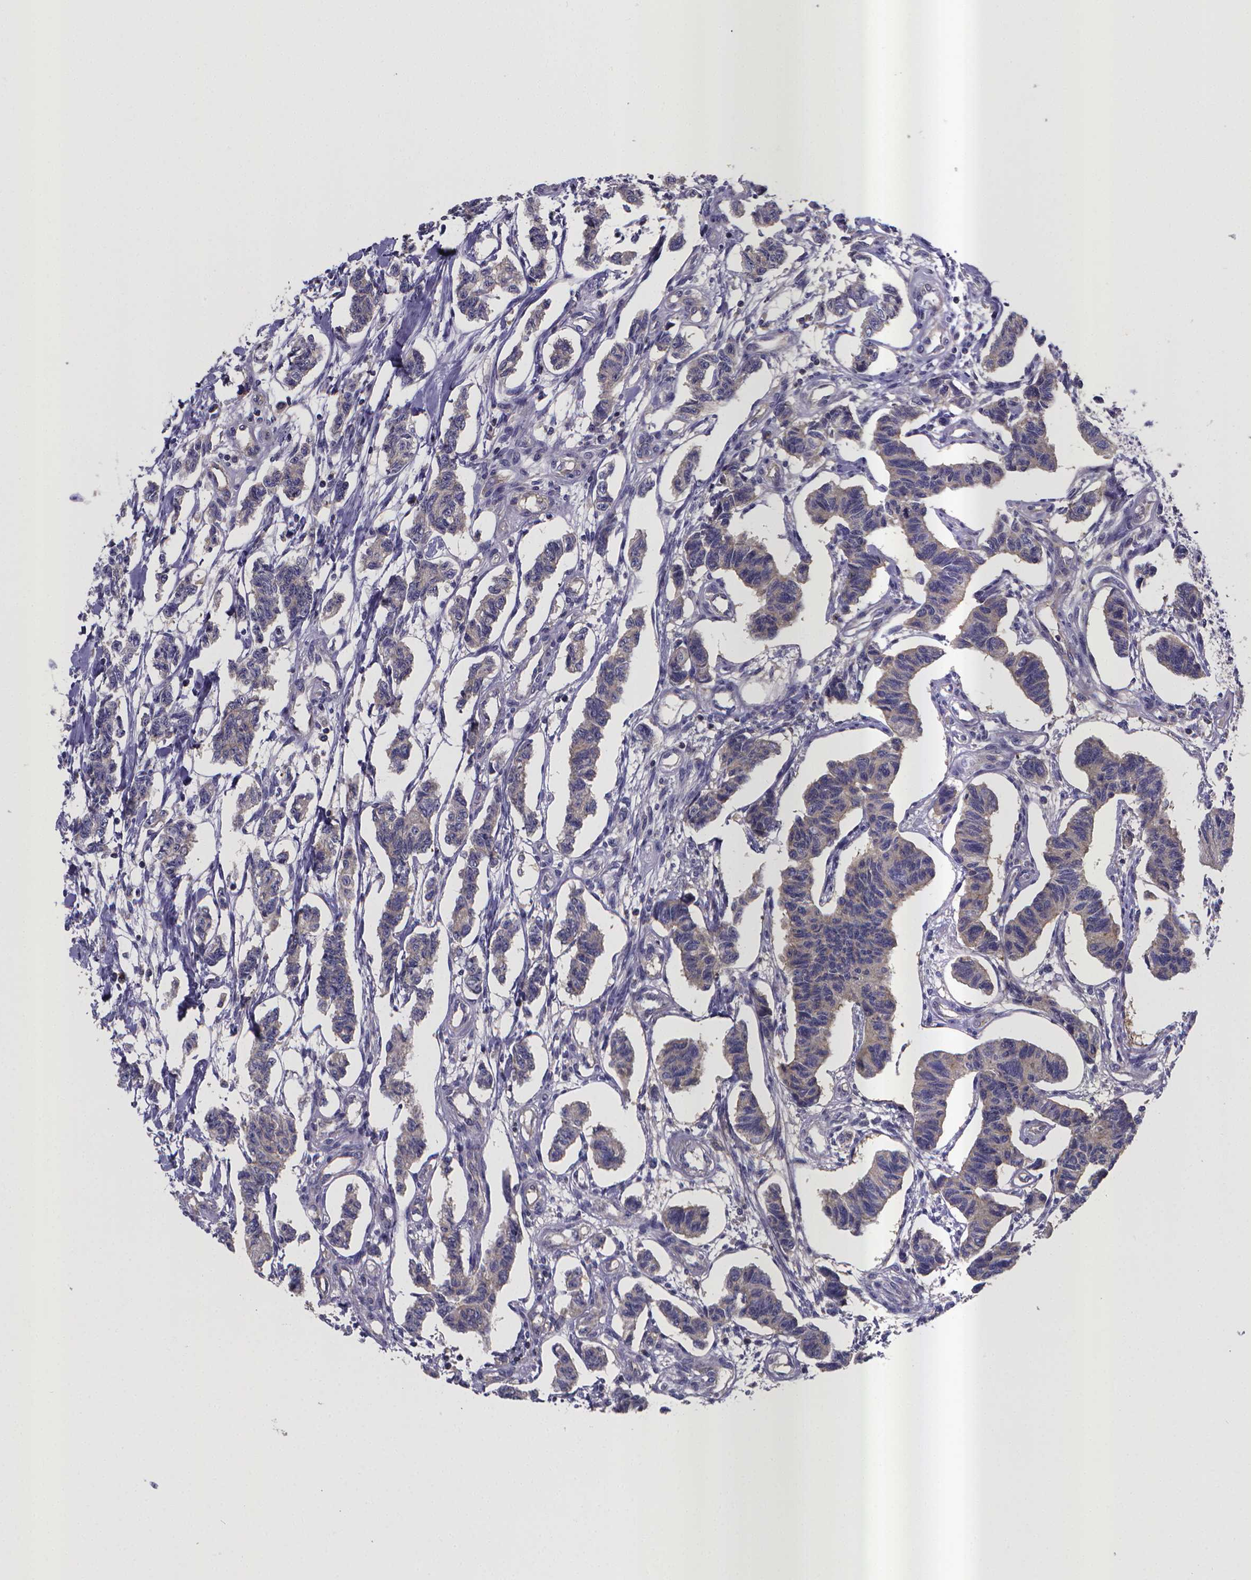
{"staining": {"intensity": "negative", "quantity": "none", "location": "none"}, "tissue": "carcinoid", "cell_type": "Tumor cells", "image_type": "cancer", "snomed": [{"axis": "morphology", "description": "Carcinoid, malignant, NOS"}, {"axis": "topography", "description": "Kidney"}], "caption": "This photomicrograph is of carcinoid (malignant) stained with IHC to label a protein in brown with the nuclei are counter-stained blue. There is no expression in tumor cells.", "gene": "RERG", "patient": {"sex": "female", "age": 41}}